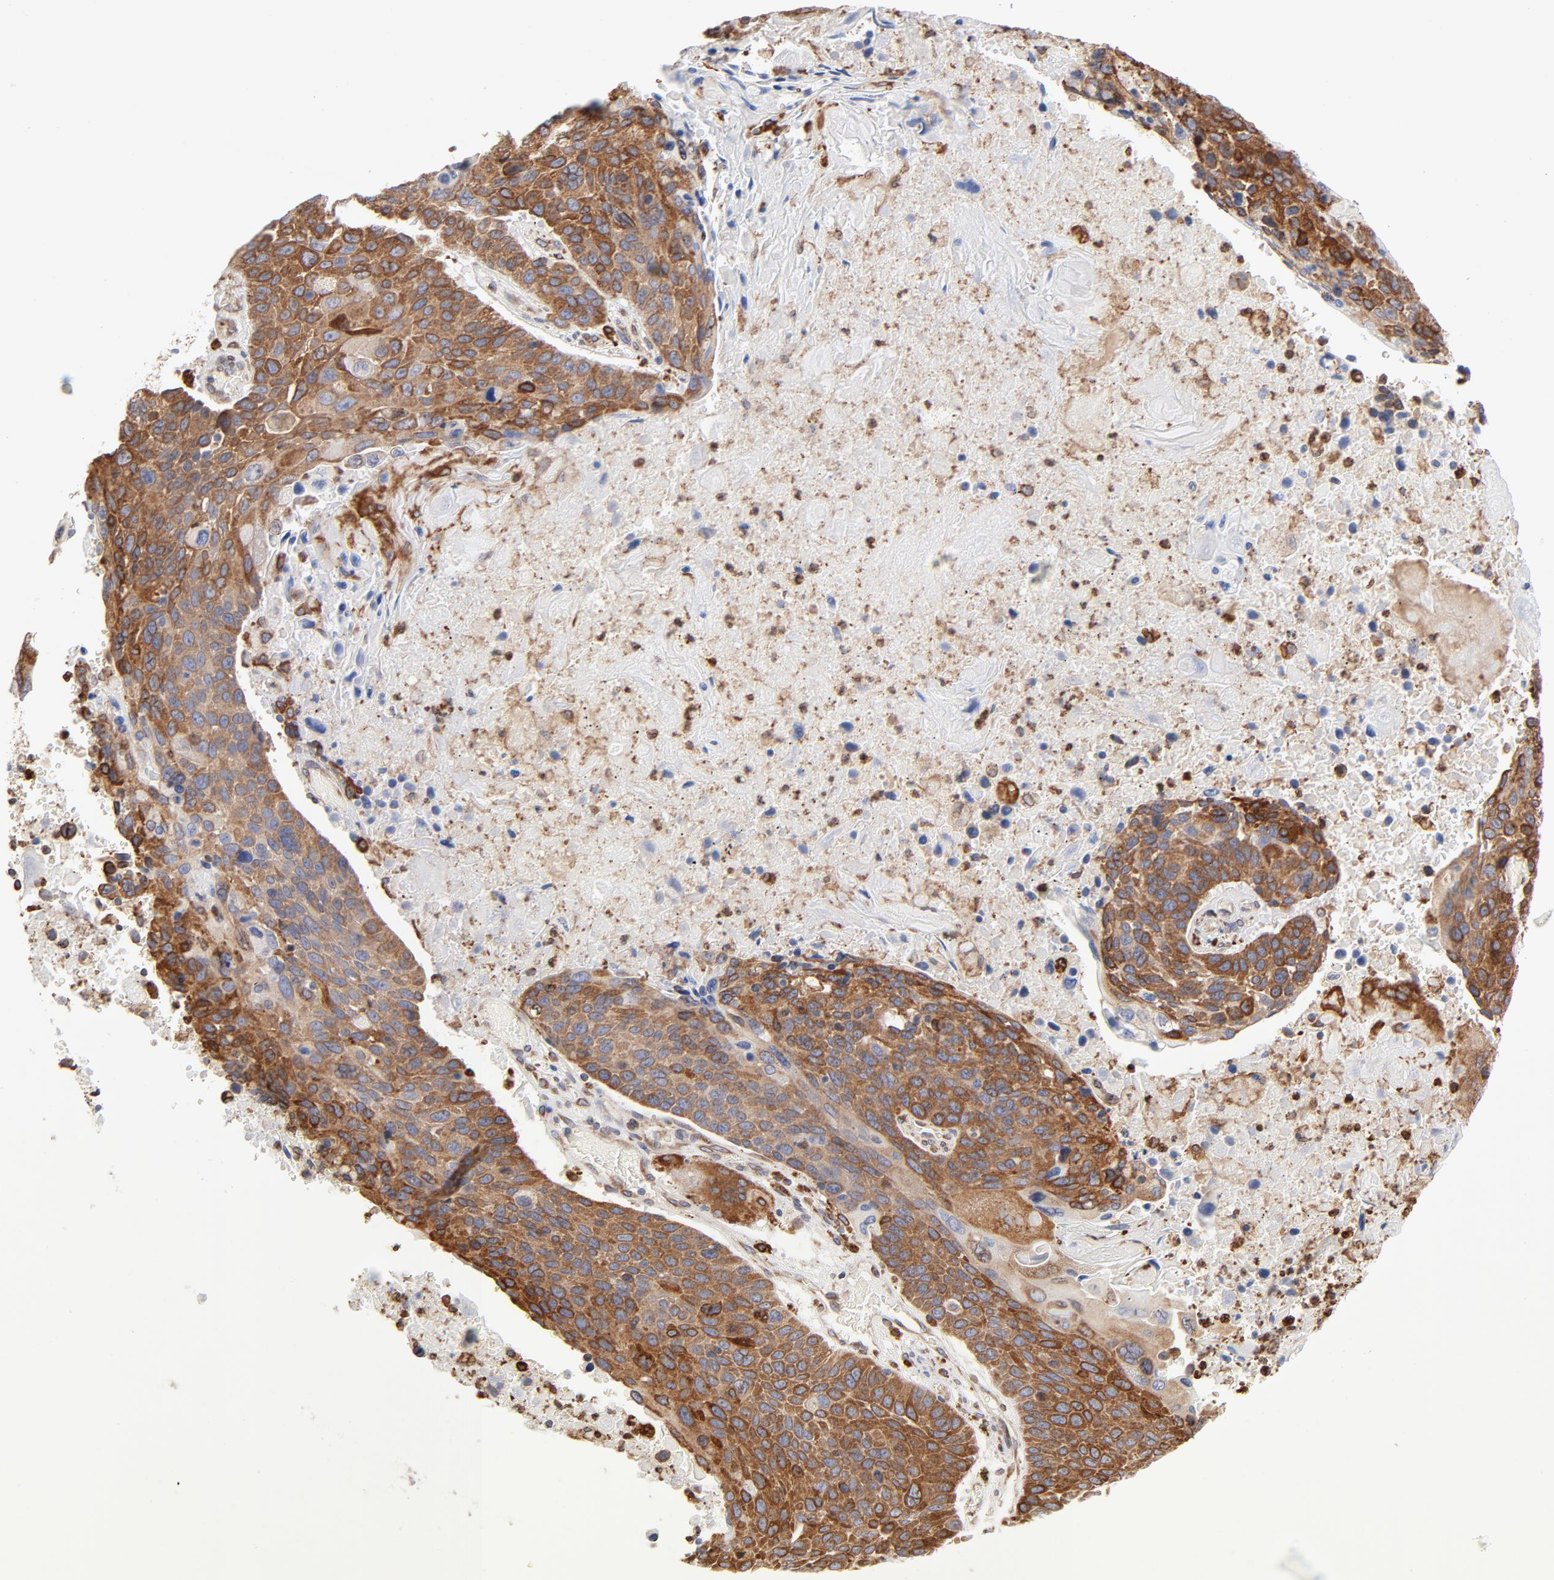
{"staining": {"intensity": "moderate", "quantity": ">75%", "location": "cytoplasmic/membranous"}, "tissue": "lung cancer", "cell_type": "Tumor cells", "image_type": "cancer", "snomed": [{"axis": "morphology", "description": "Squamous cell carcinoma, NOS"}, {"axis": "topography", "description": "Lung"}], "caption": "Immunohistochemical staining of human lung cancer reveals medium levels of moderate cytoplasmic/membranous protein positivity in about >75% of tumor cells.", "gene": "CANX", "patient": {"sex": "male", "age": 68}}